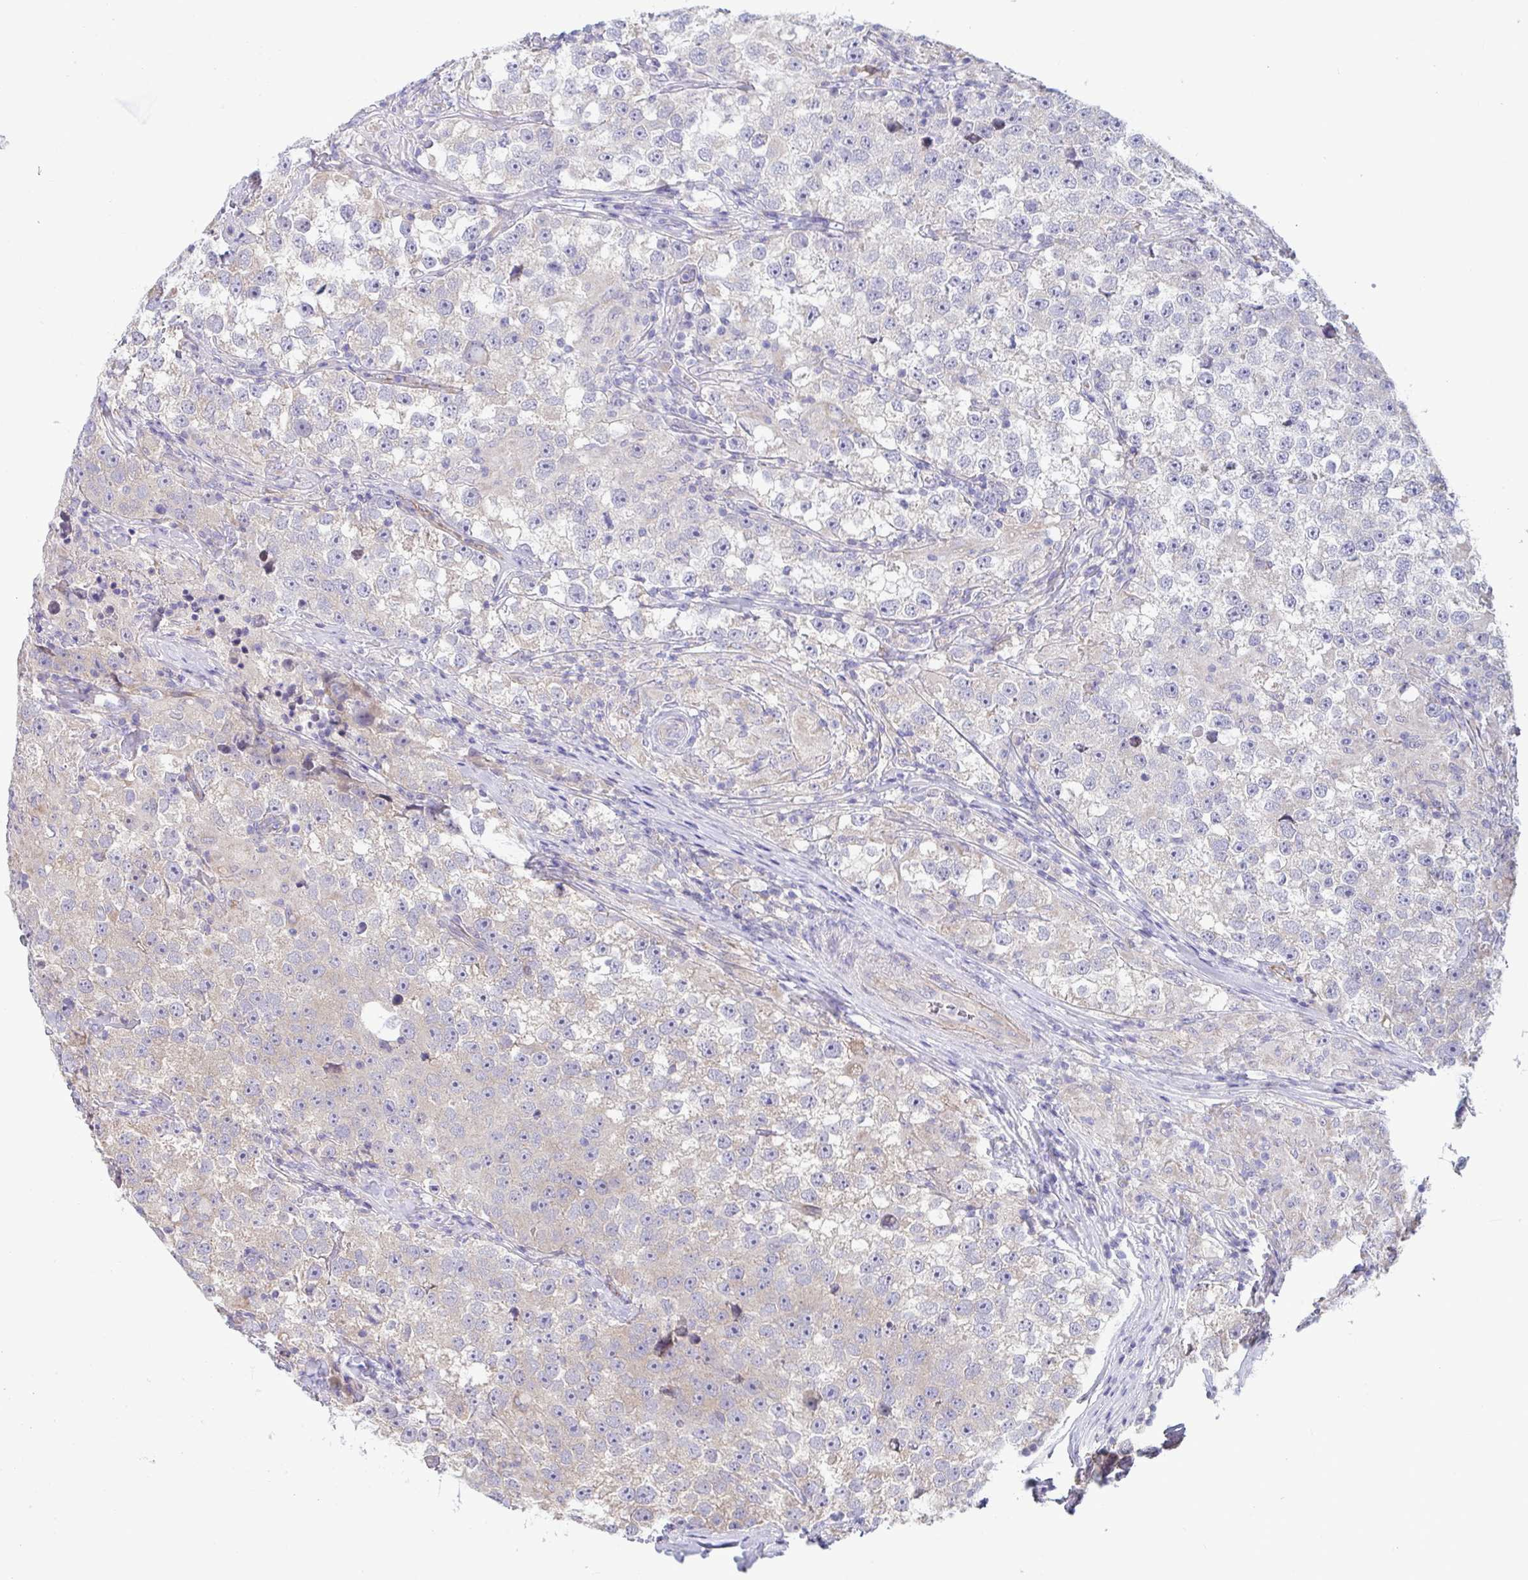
{"staining": {"intensity": "negative", "quantity": "none", "location": "none"}, "tissue": "testis cancer", "cell_type": "Tumor cells", "image_type": "cancer", "snomed": [{"axis": "morphology", "description": "Seminoma, NOS"}, {"axis": "topography", "description": "Testis"}], "caption": "A photomicrograph of testis seminoma stained for a protein demonstrates no brown staining in tumor cells.", "gene": "IL37", "patient": {"sex": "male", "age": 46}}